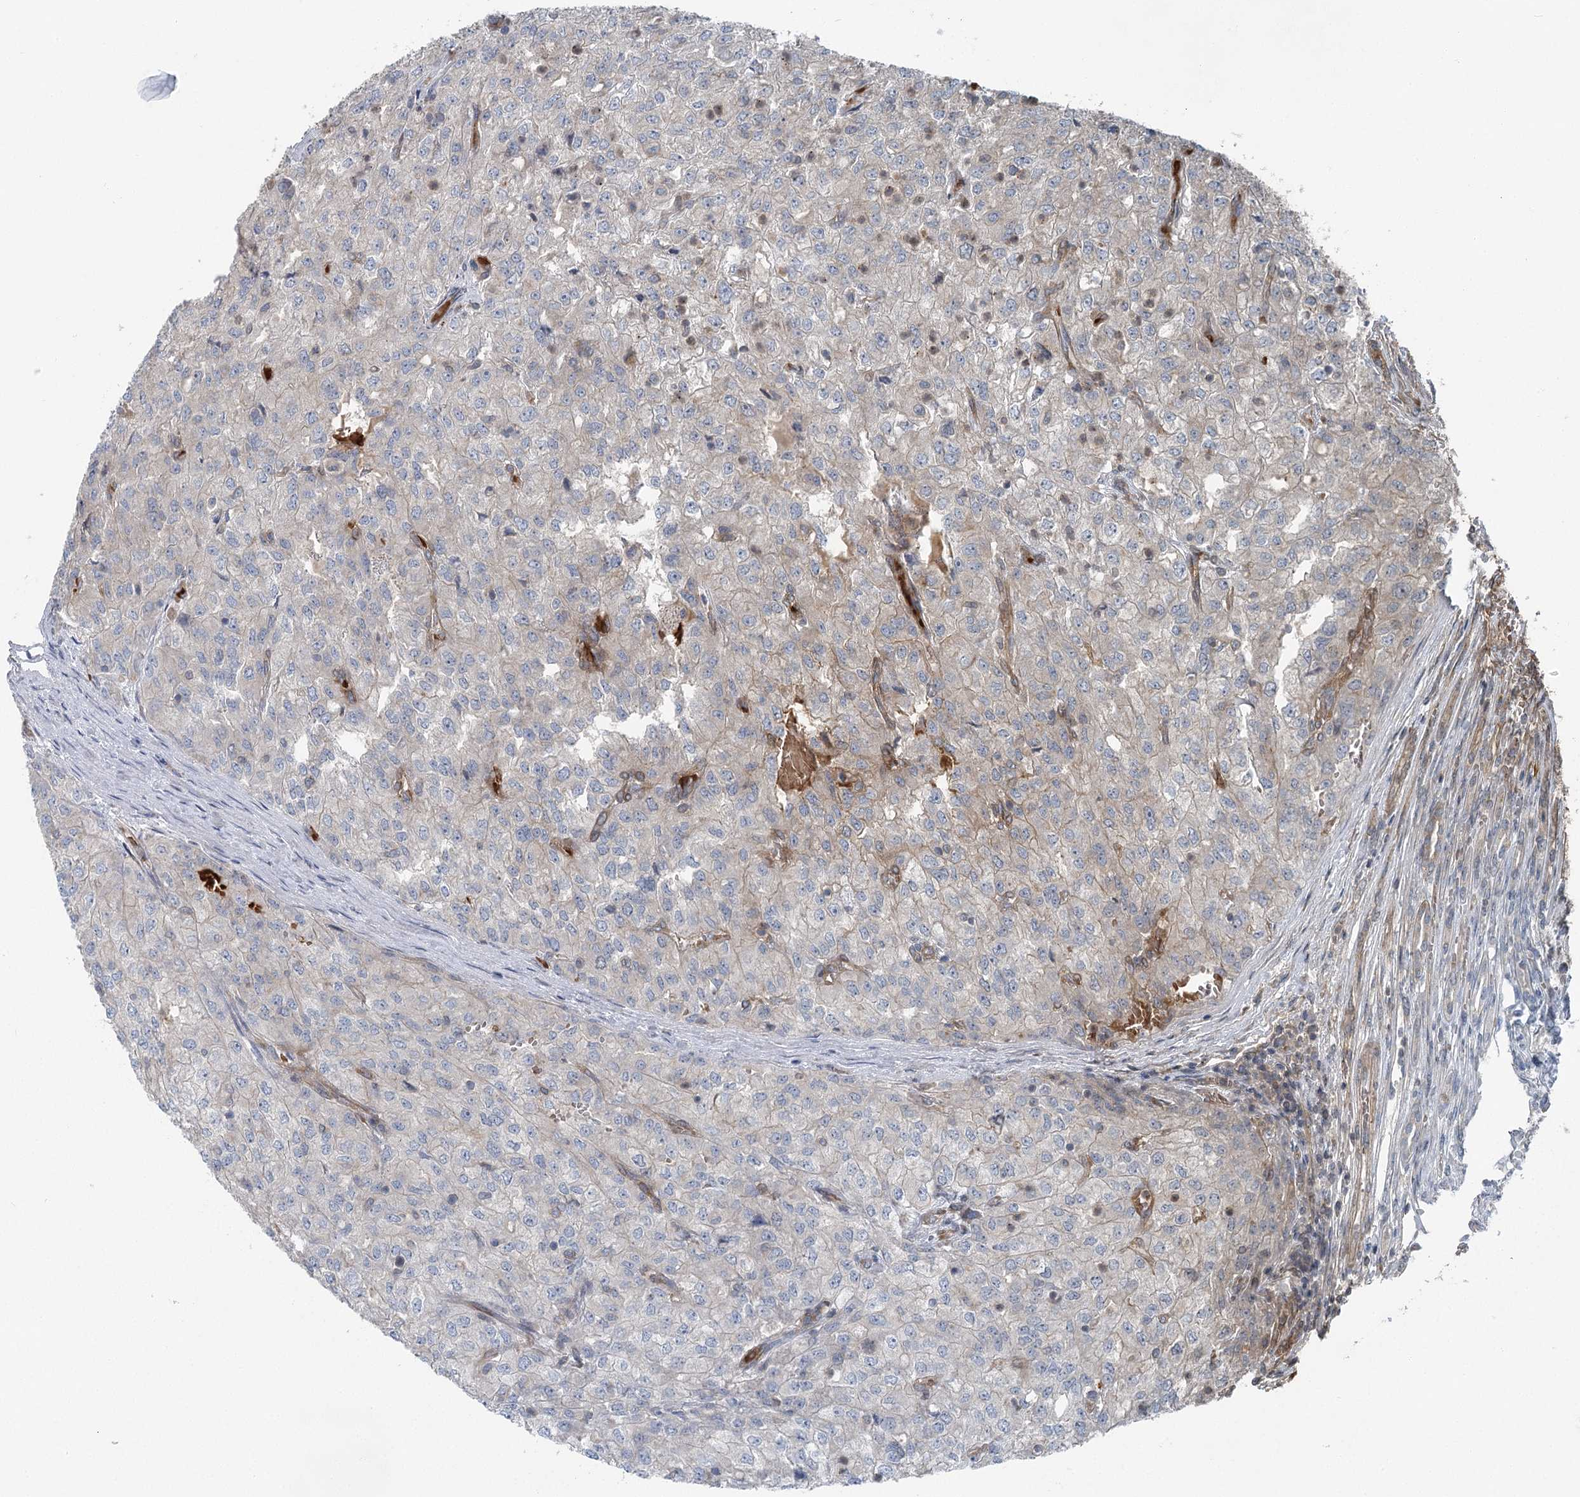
{"staining": {"intensity": "negative", "quantity": "none", "location": "none"}, "tissue": "renal cancer", "cell_type": "Tumor cells", "image_type": "cancer", "snomed": [{"axis": "morphology", "description": "Adenocarcinoma, NOS"}, {"axis": "topography", "description": "Kidney"}], "caption": "Immunohistochemical staining of human renal cancer (adenocarcinoma) reveals no significant staining in tumor cells.", "gene": "IQSEC1", "patient": {"sex": "female", "age": 54}}